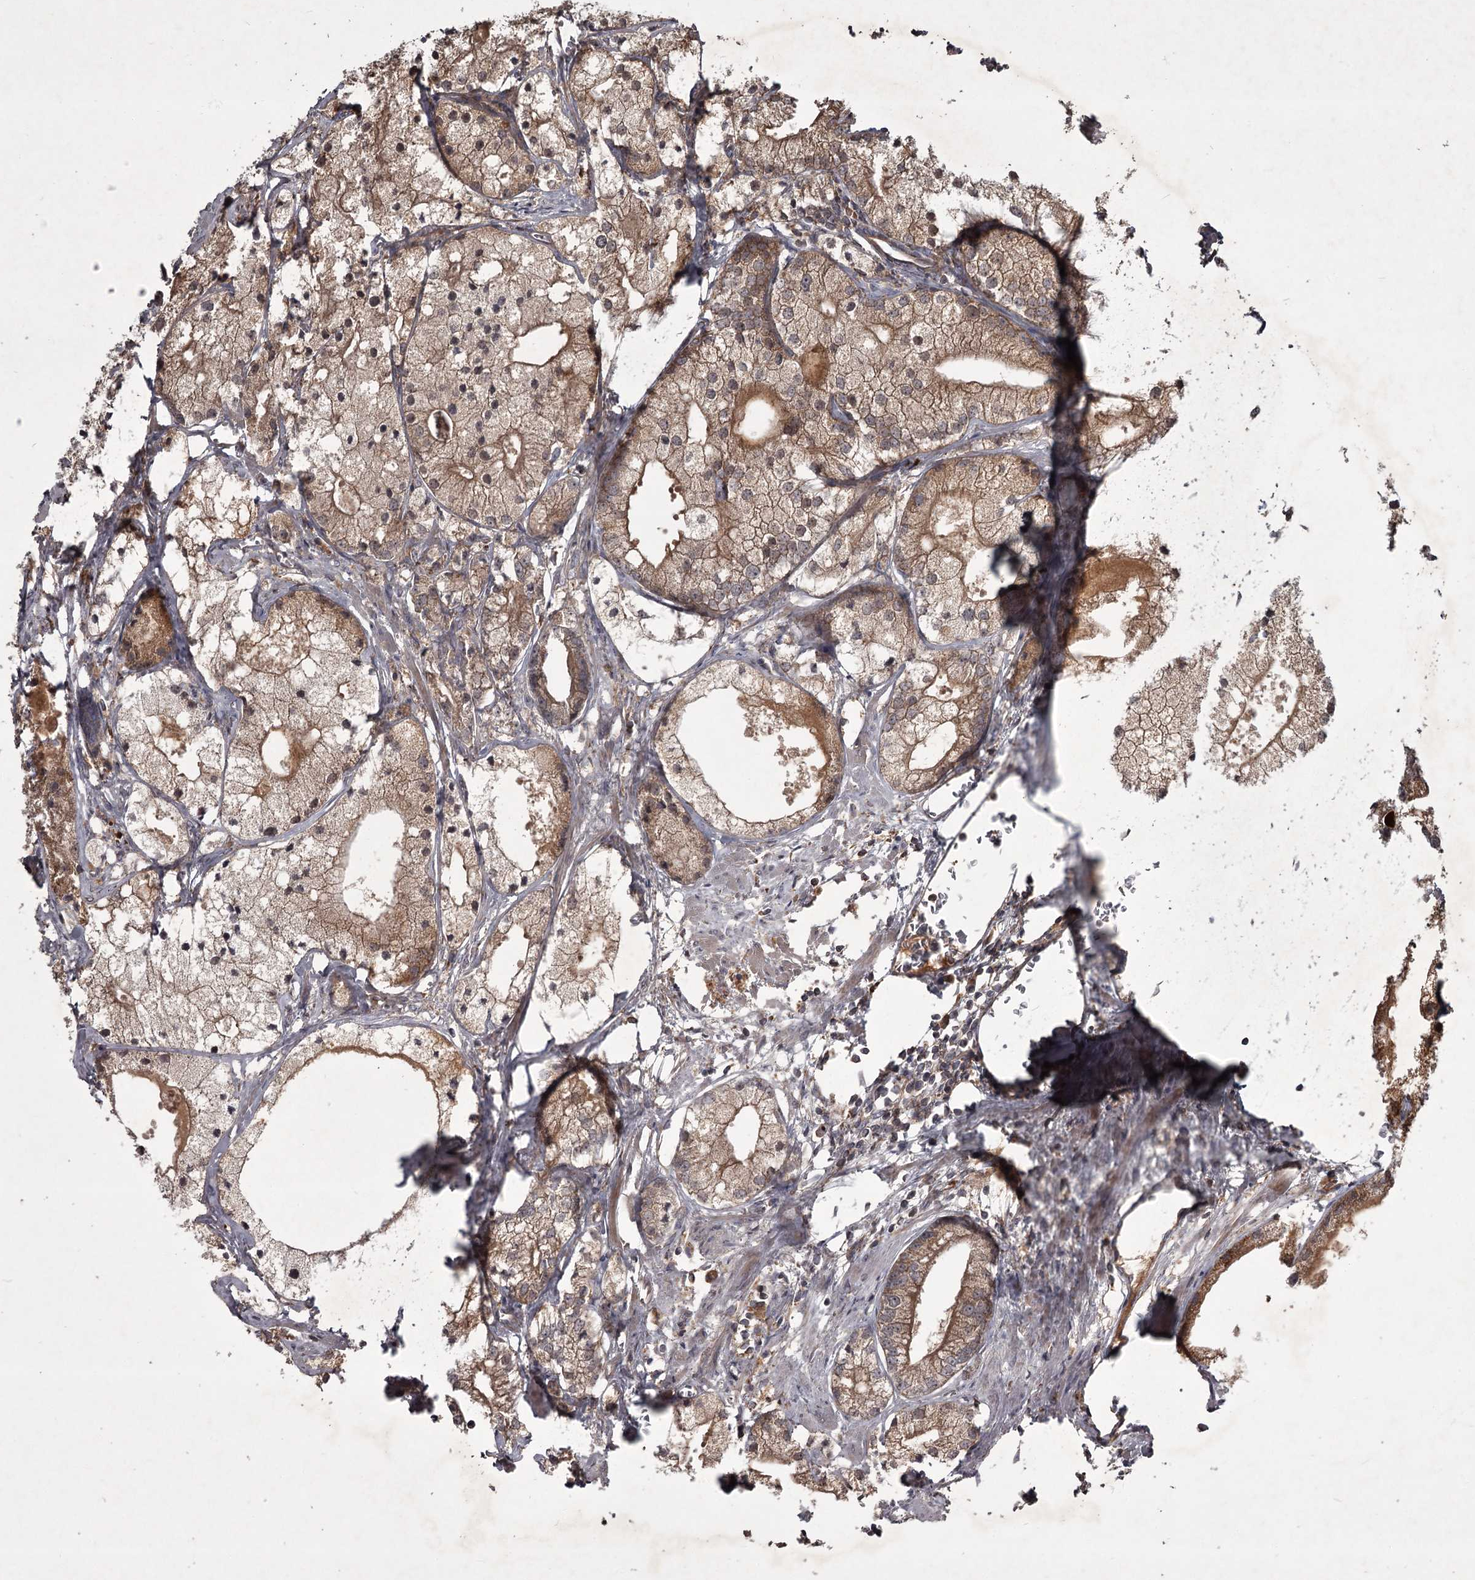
{"staining": {"intensity": "moderate", "quantity": ">75%", "location": "cytoplasmic/membranous"}, "tissue": "prostate cancer", "cell_type": "Tumor cells", "image_type": "cancer", "snomed": [{"axis": "morphology", "description": "Adenocarcinoma, Low grade"}, {"axis": "topography", "description": "Prostate"}], "caption": "Tumor cells display medium levels of moderate cytoplasmic/membranous expression in about >75% of cells in human adenocarcinoma (low-grade) (prostate). Using DAB (3,3'-diaminobenzidine) (brown) and hematoxylin (blue) stains, captured at high magnification using brightfield microscopy.", "gene": "UNC93B1", "patient": {"sex": "male", "age": 69}}